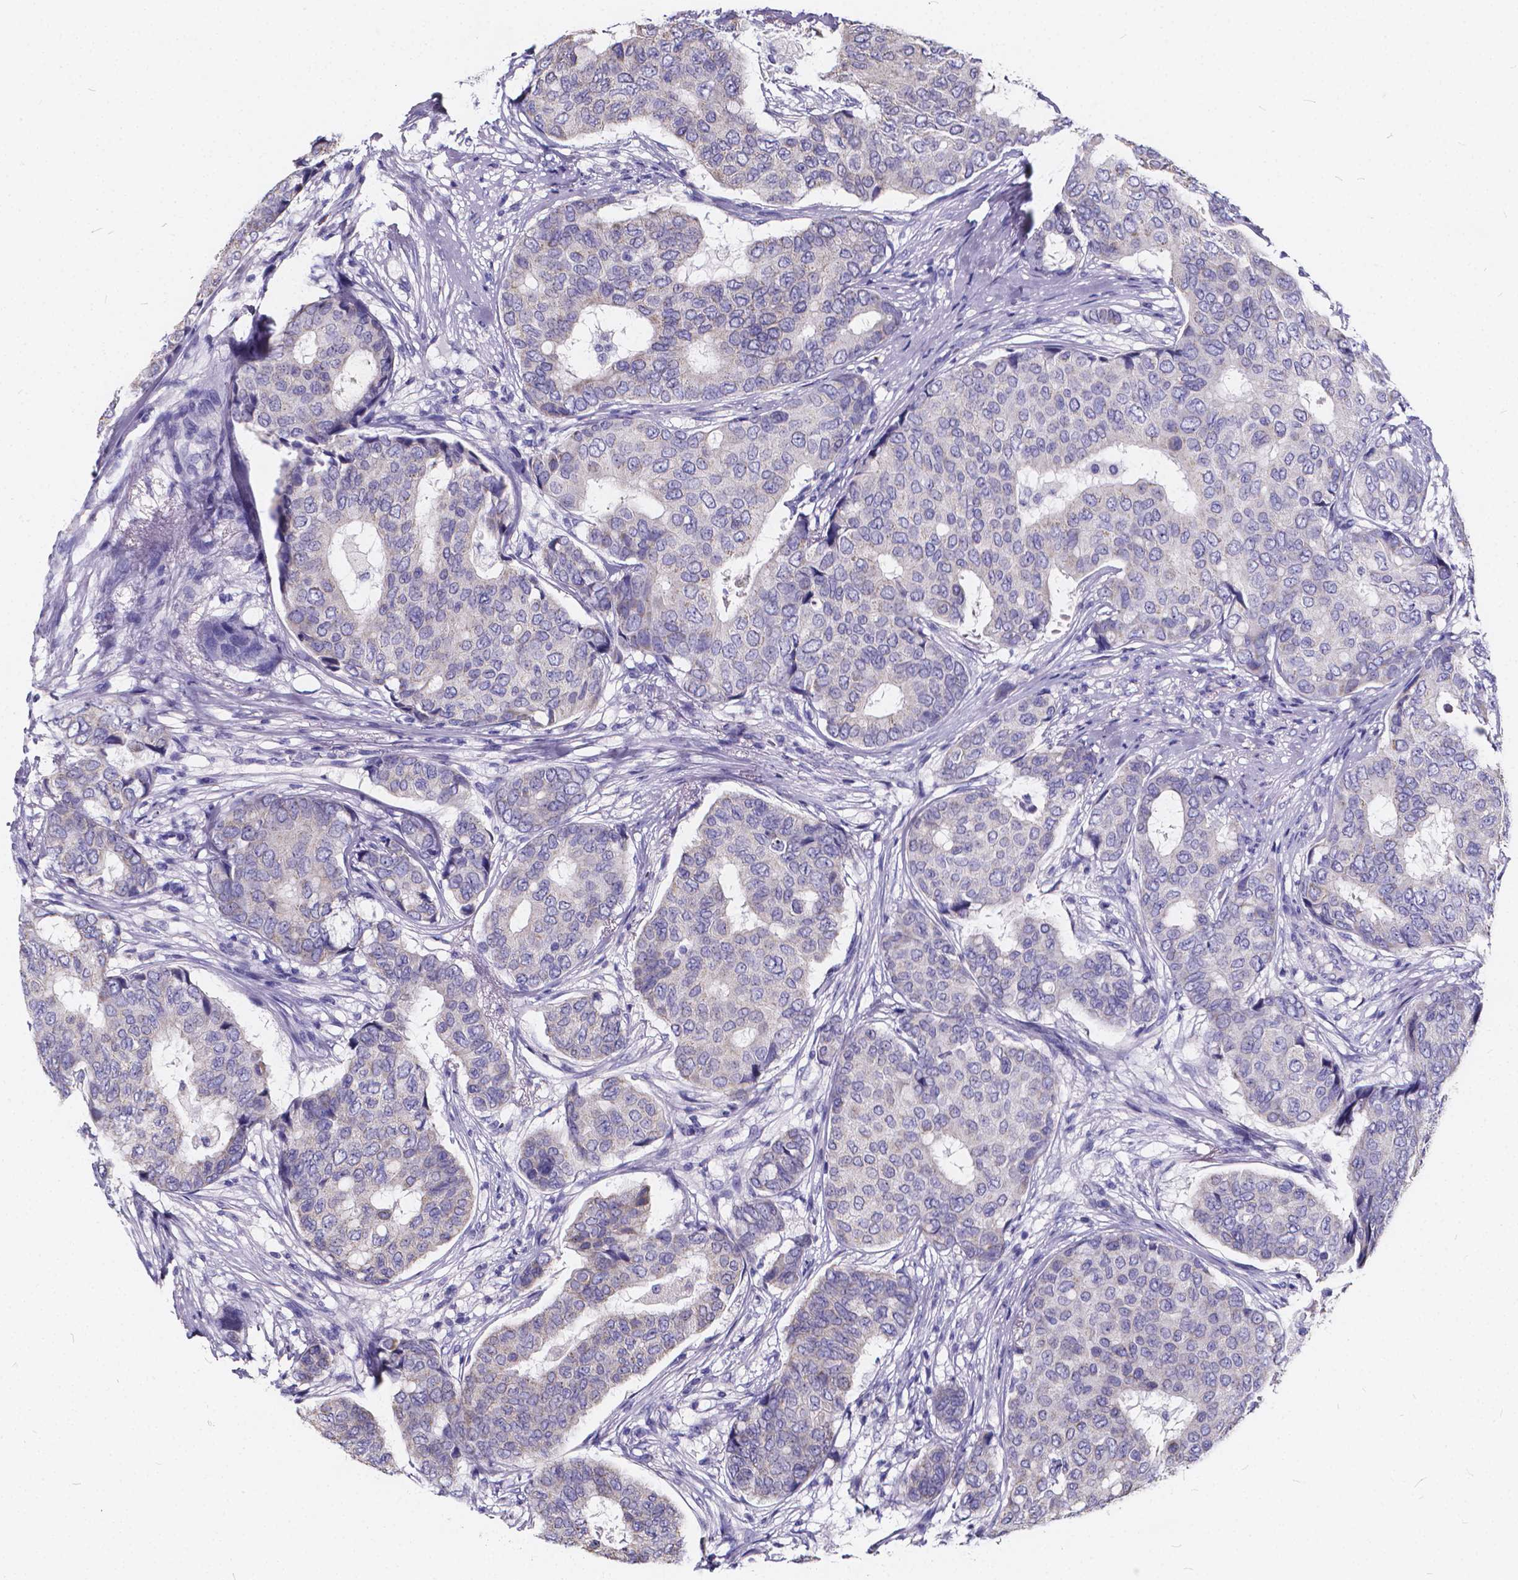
{"staining": {"intensity": "negative", "quantity": "none", "location": "none"}, "tissue": "breast cancer", "cell_type": "Tumor cells", "image_type": "cancer", "snomed": [{"axis": "morphology", "description": "Duct carcinoma"}, {"axis": "topography", "description": "Breast"}], "caption": "Micrograph shows no significant protein staining in tumor cells of breast cancer.", "gene": "SPEF2", "patient": {"sex": "female", "age": 75}}